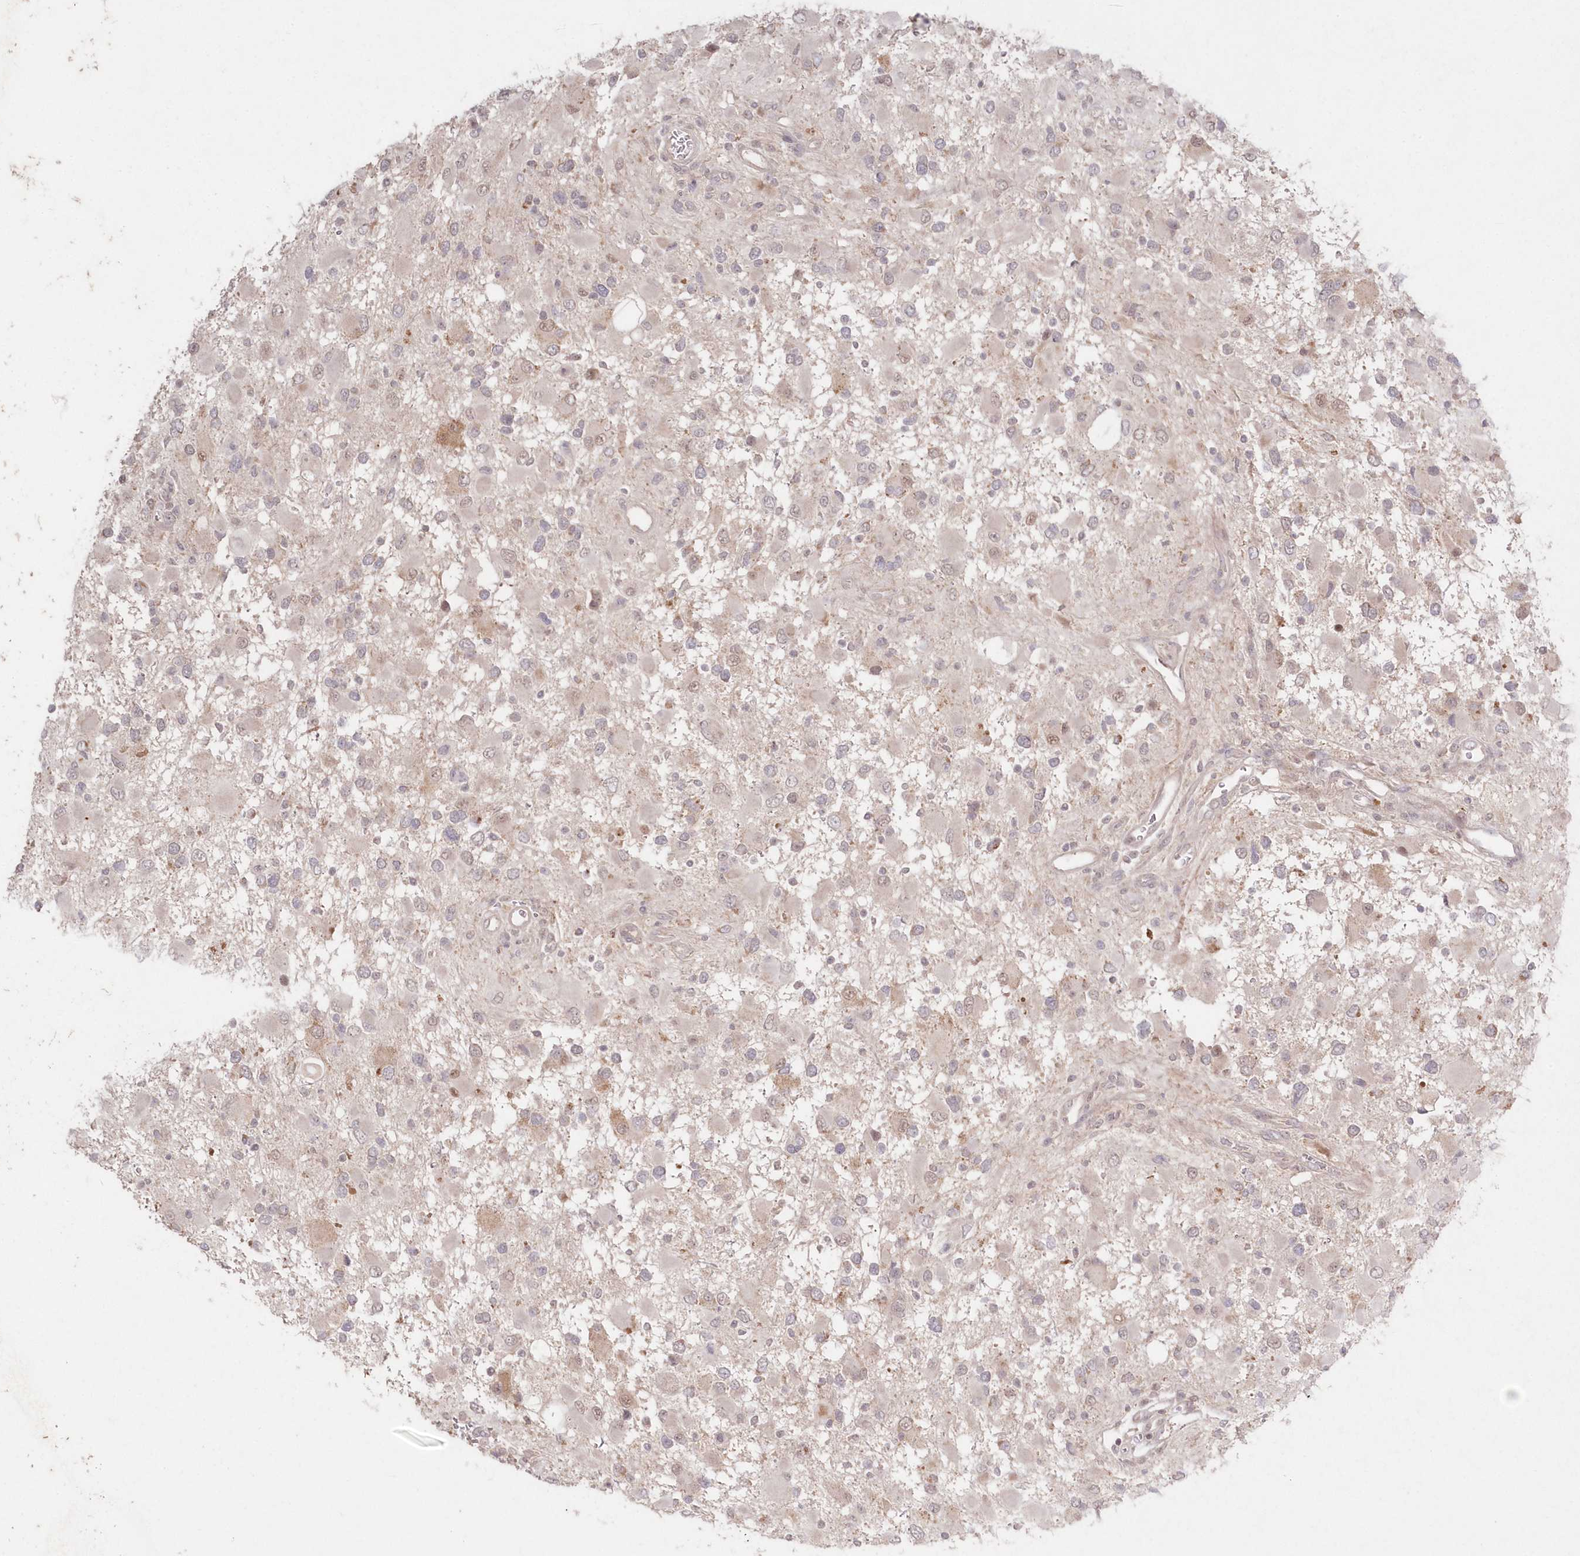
{"staining": {"intensity": "weak", "quantity": "<25%", "location": "cytoplasmic/membranous"}, "tissue": "glioma", "cell_type": "Tumor cells", "image_type": "cancer", "snomed": [{"axis": "morphology", "description": "Glioma, malignant, High grade"}, {"axis": "topography", "description": "Brain"}], "caption": "Immunohistochemistry (IHC) of glioma shows no expression in tumor cells.", "gene": "ASCC1", "patient": {"sex": "male", "age": 53}}